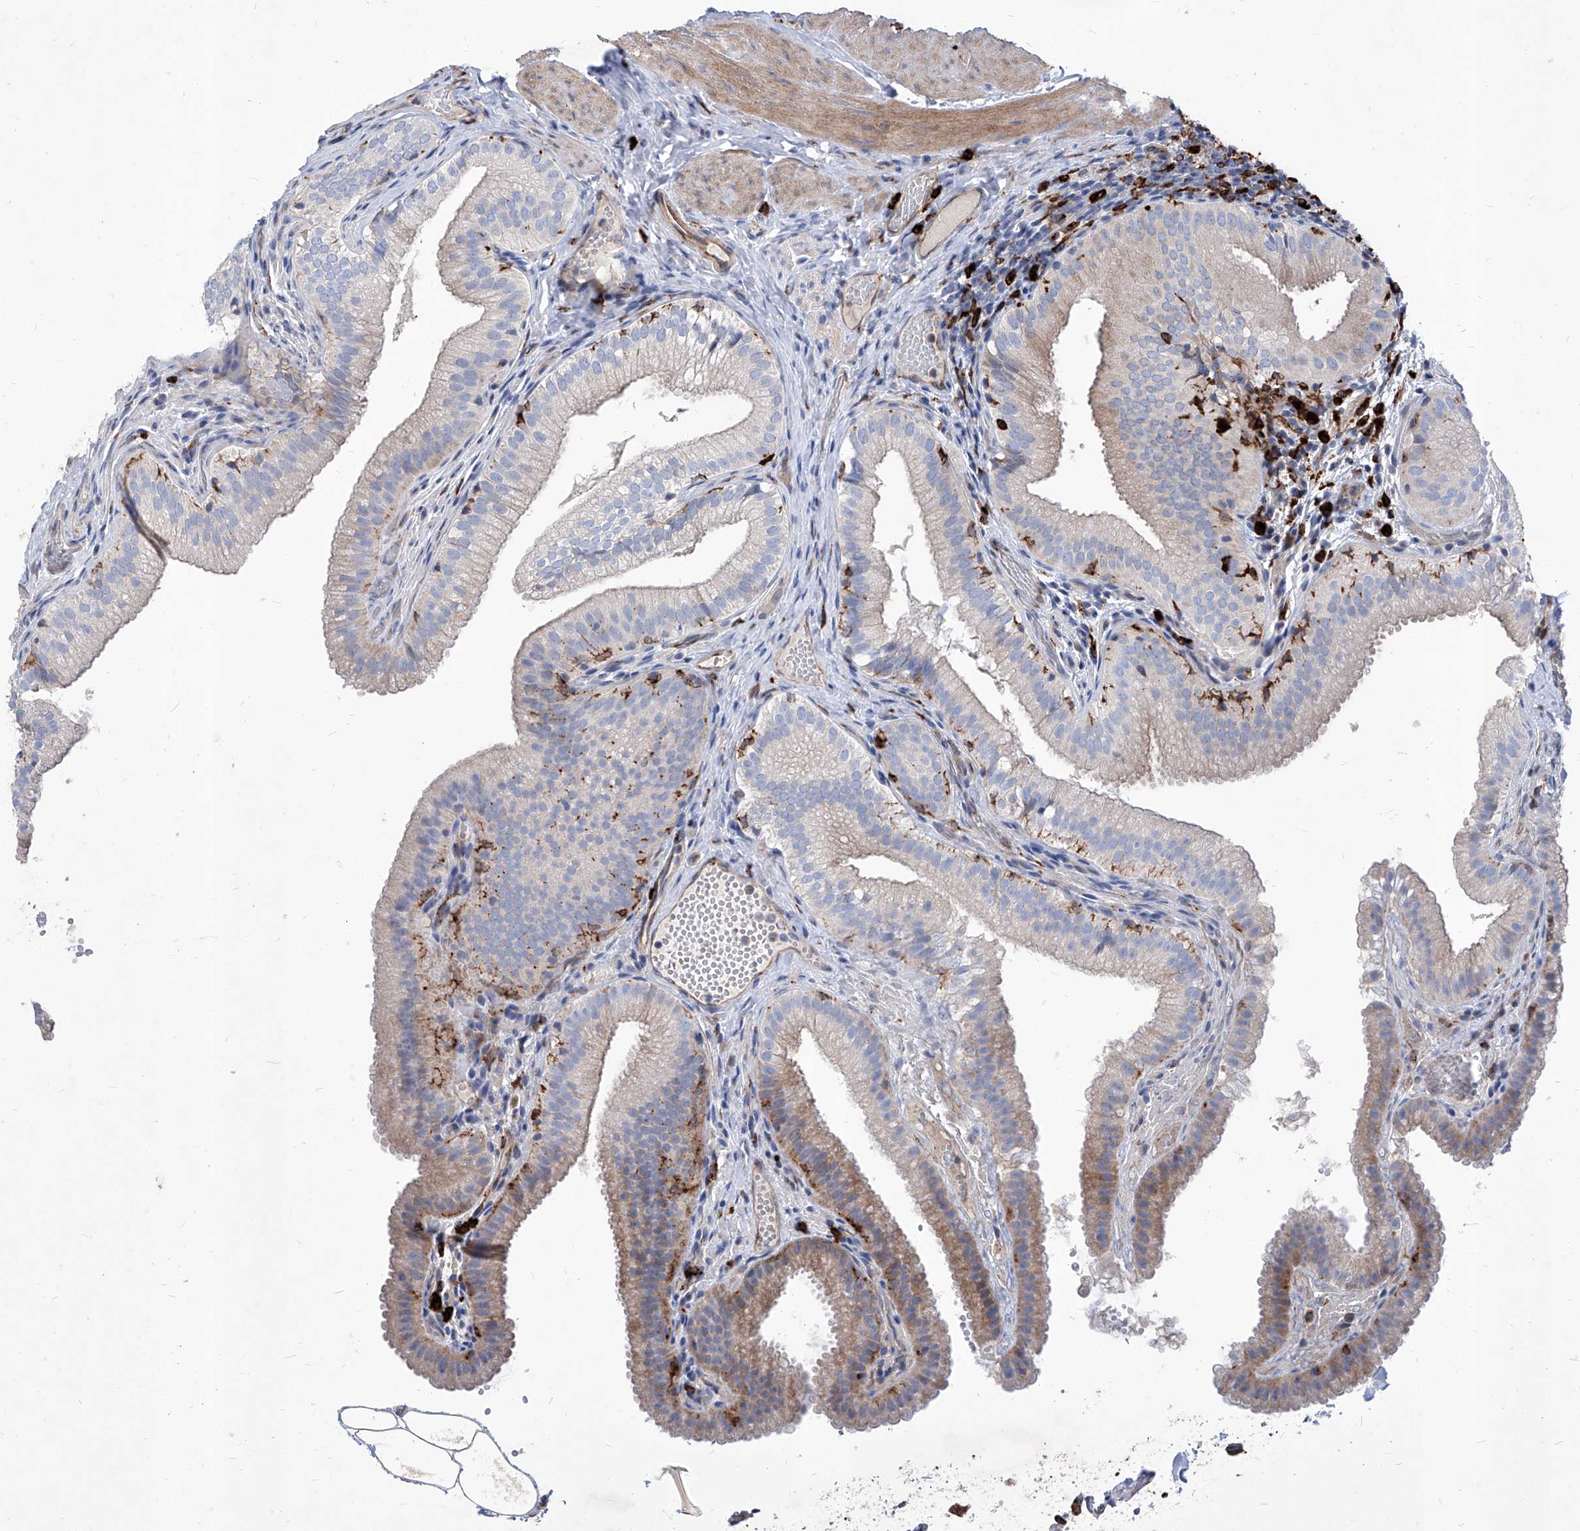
{"staining": {"intensity": "moderate", "quantity": "<25%", "location": "cytoplasmic/membranous"}, "tissue": "gallbladder", "cell_type": "Glandular cells", "image_type": "normal", "snomed": [{"axis": "morphology", "description": "Normal tissue, NOS"}, {"axis": "topography", "description": "Gallbladder"}], "caption": "This histopathology image demonstrates immunohistochemistry staining of benign gallbladder, with low moderate cytoplasmic/membranous positivity in about <25% of glandular cells.", "gene": "UBOX5", "patient": {"sex": "female", "age": 30}}